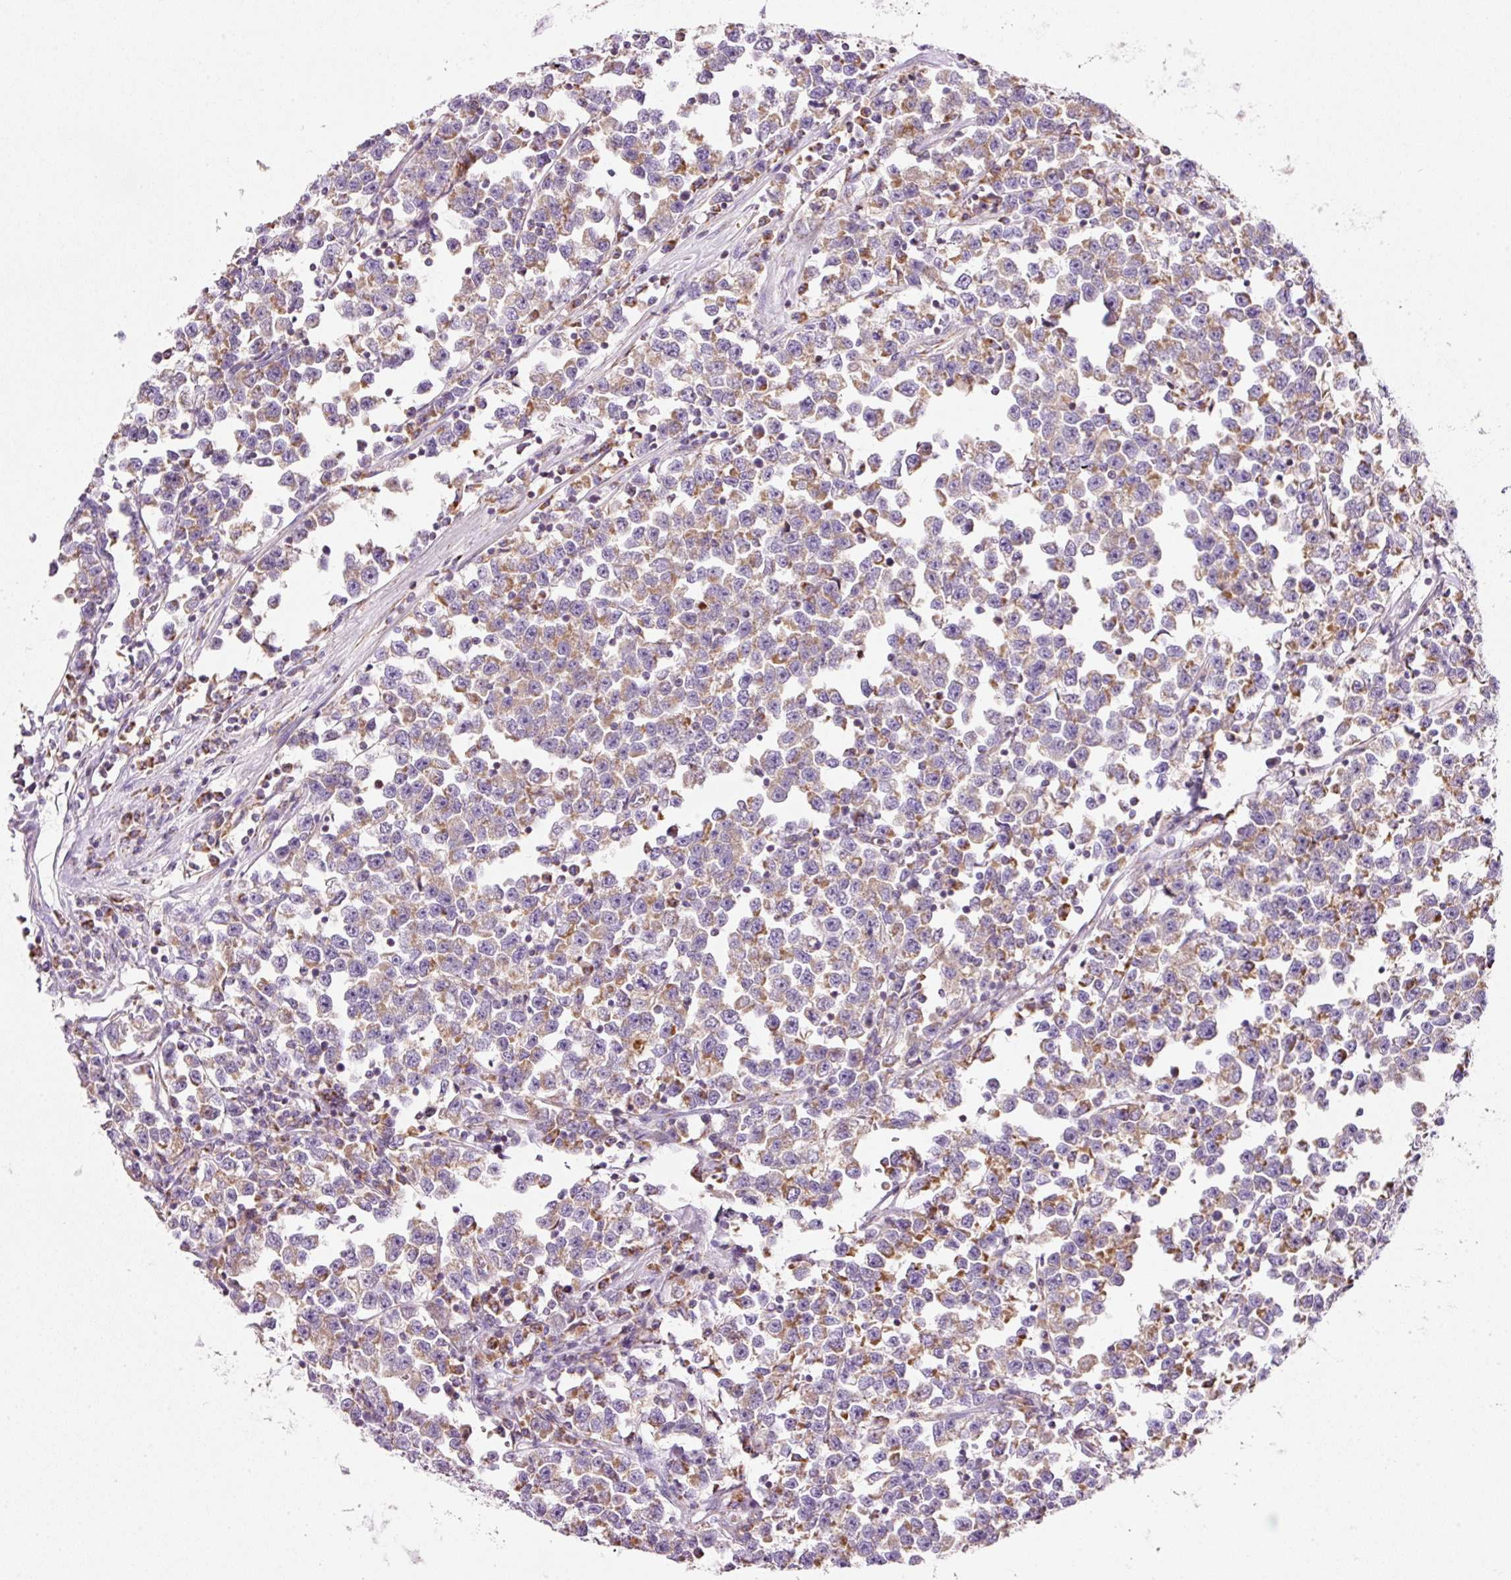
{"staining": {"intensity": "moderate", "quantity": "25%-75%", "location": "cytoplasmic/membranous"}, "tissue": "testis cancer", "cell_type": "Tumor cells", "image_type": "cancer", "snomed": [{"axis": "morphology", "description": "Seminoma, NOS"}, {"axis": "topography", "description": "Testis"}], "caption": "Immunohistochemical staining of human testis cancer reveals medium levels of moderate cytoplasmic/membranous protein expression in about 25%-75% of tumor cells.", "gene": "NDUFA1", "patient": {"sex": "male", "age": 43}}